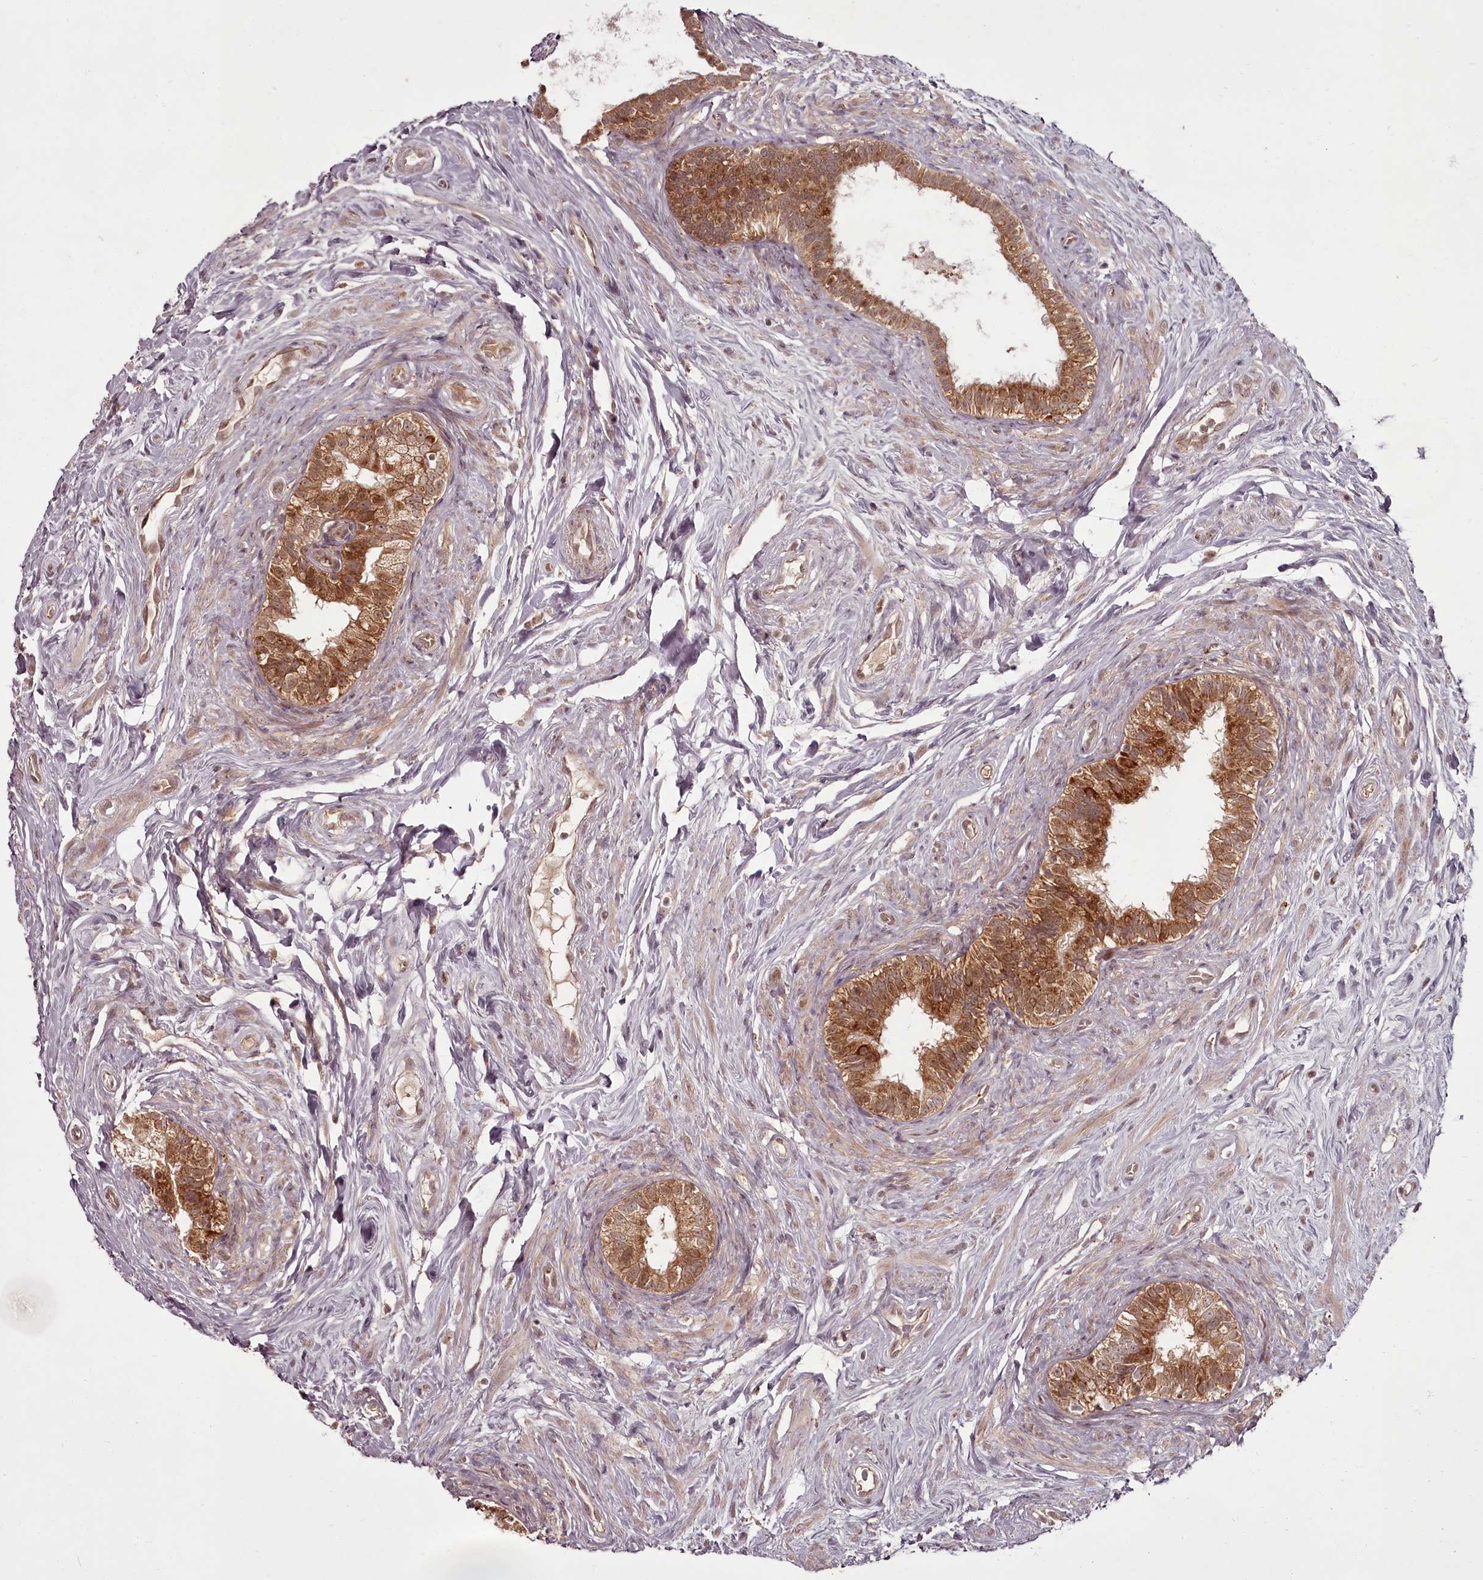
{"staining": {"intensity": "moderate", "quantity": ">75%", "location": "cytoplasmic/membranous"}, "tissue": "epididymis", "cell_type": "Glandular cells", "image_type": "normal", "snomed": [{"axis": "morphology", "description": "Normal tissue, NOS"}, {"axis": "topography", "description": "Epididymis"}], "caption": "Unremarkable epididymis exhibits moderate cytoplasmic/membranous positivity in about >75% of glandular cells.", "gene": "PCBP2", "patient": {"sex": "male", "age": 84}}